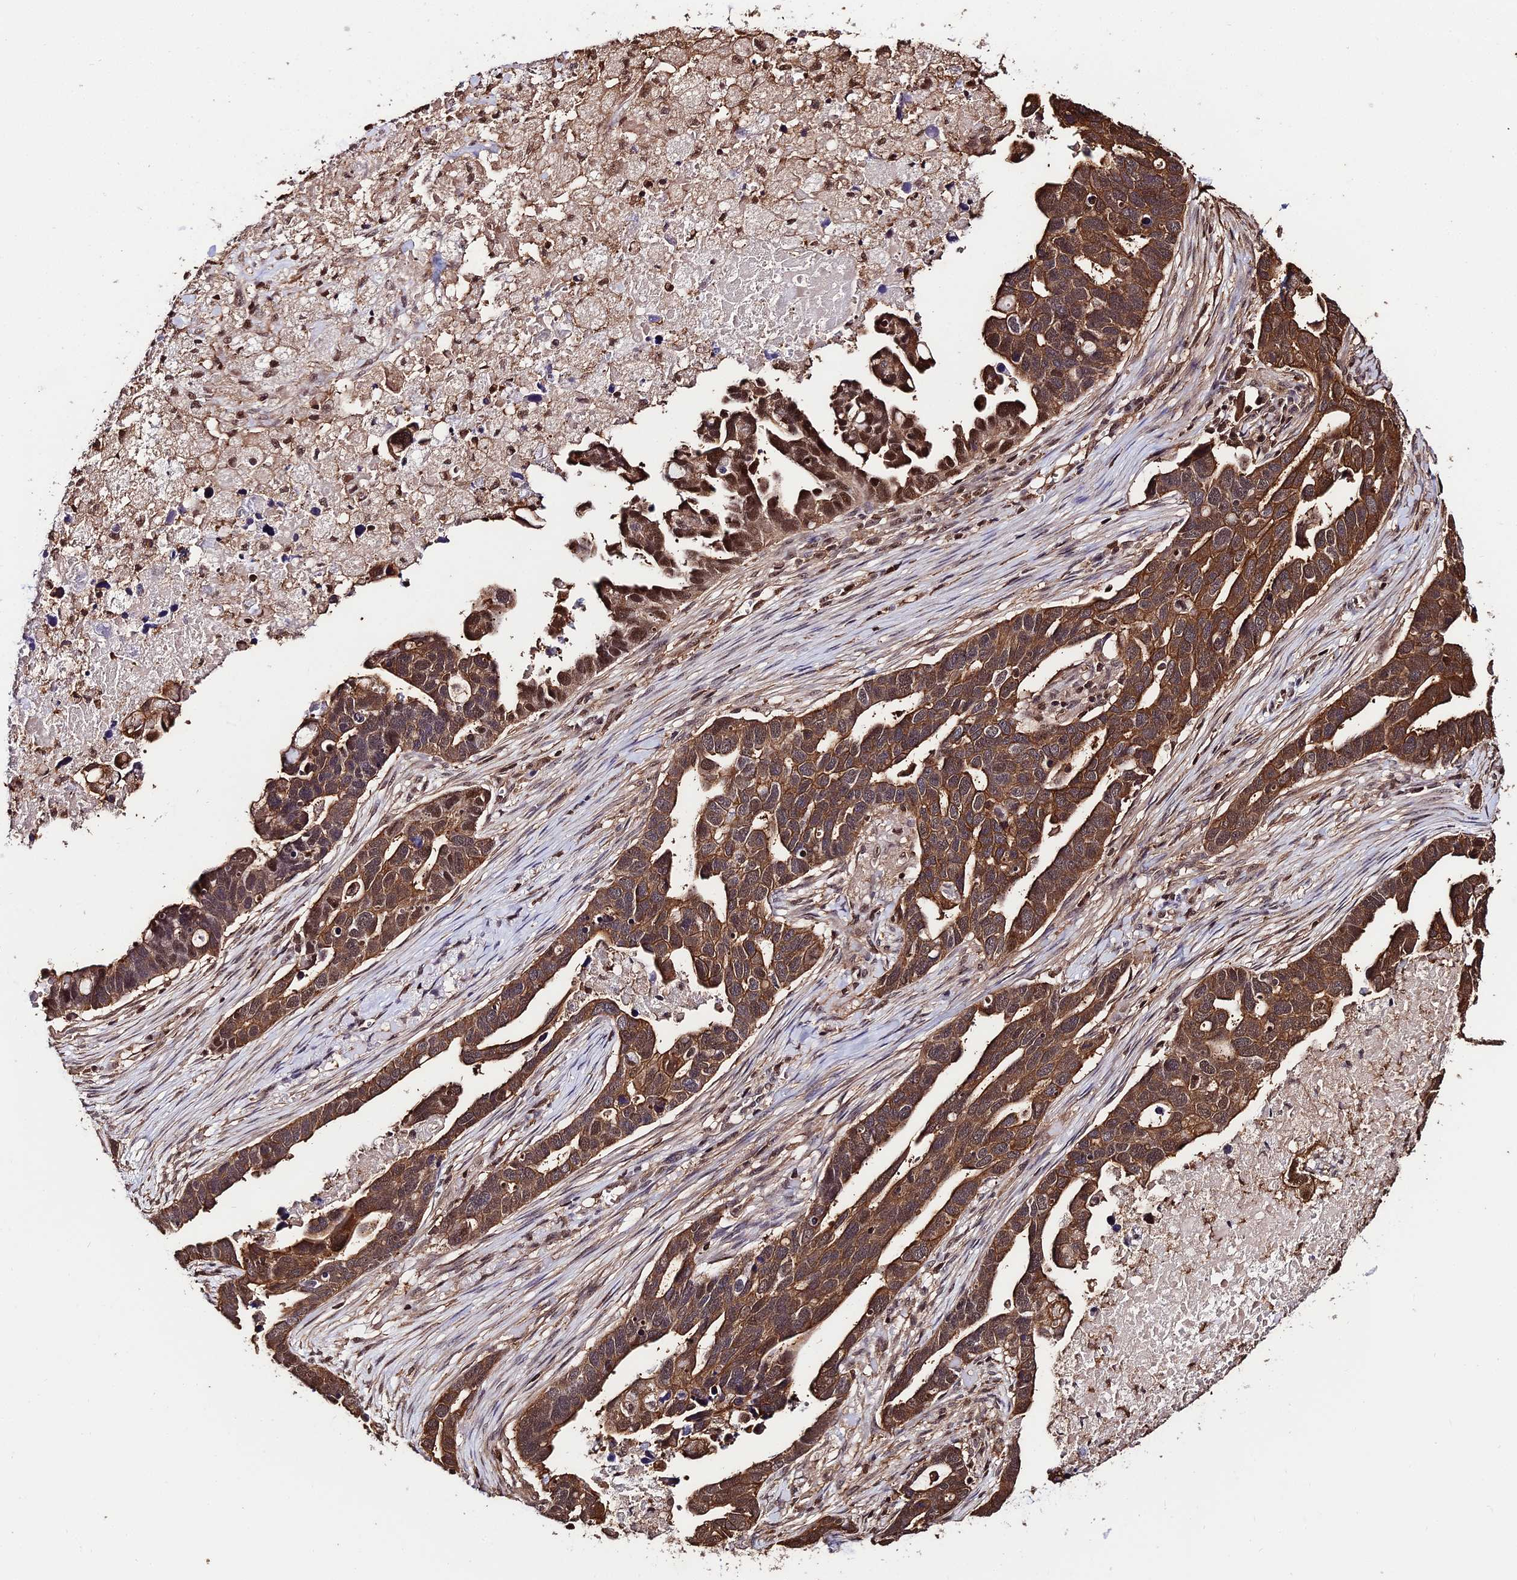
{"staining": {"intensity": "moderate", "quantity": ">75%", "location": "cytoplasmic/membranous,nuclear"}, "tissue": "ovarian cancer", "cell_type": "Tumor cells", "image_type": "cancer", "snomed": [{"axis": "morphology", "description": "Cystadenocarcinoma, serous, NOS"}, {"axis": "topography", "description": "Ovary"}], "caption": "DAB (3,3'-diaminobenzidine) immunohistochemical staining of human ovarian cancer displays moderate cytoplasmic/membranous and nuclear protein staining in about >75% of tumor cells.", "gene": "PPP4C", "patient": {"sex": "female", "age": 54}}